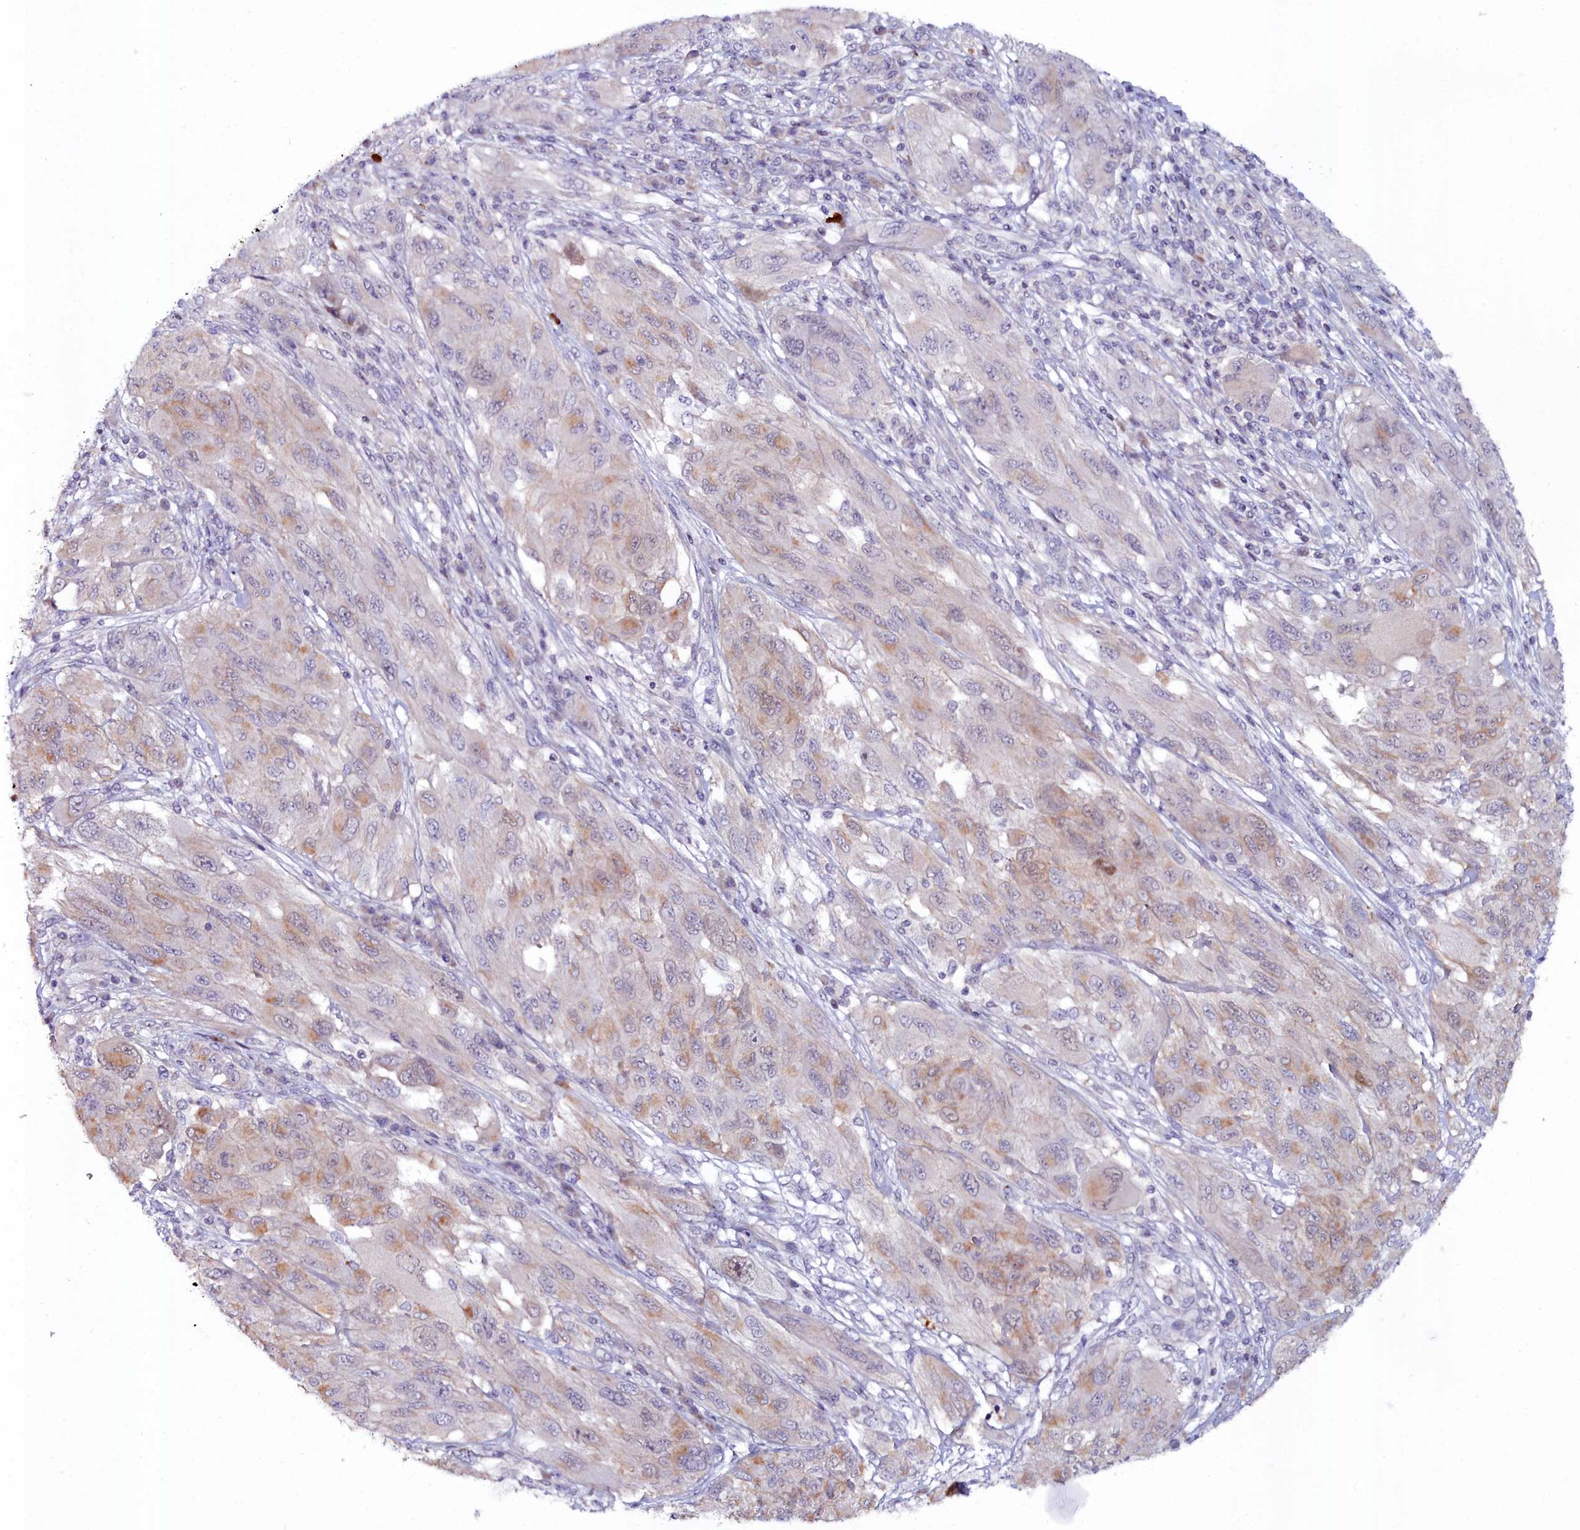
{"staining": {"intensity": "weak", "quantity": "25%-75%", "location": "cytoplasmic/membranous"}, "tissue": "melanoma", "cell_type": "Tumor cells", "image_type": "cancer", "snomed": [{"axis": "morphology", "description": "Malignant melanoma, NOS"}, {"axis": "topography", "description": "Skin"}], "caption": "Immunohistochemistry (IHC) (DAB (3,3'-diaminobenzidine)) staining of human melanoma displays weak cytoplasmic/membranous protein staining in about 25%-75% of tumor cells. (DAB (3,3'-diaminobenzidine) IHC with brightfield microscopy, high magnification).", "gene": "KCTD18", "patient": {"sex": "female", "age": 91}}